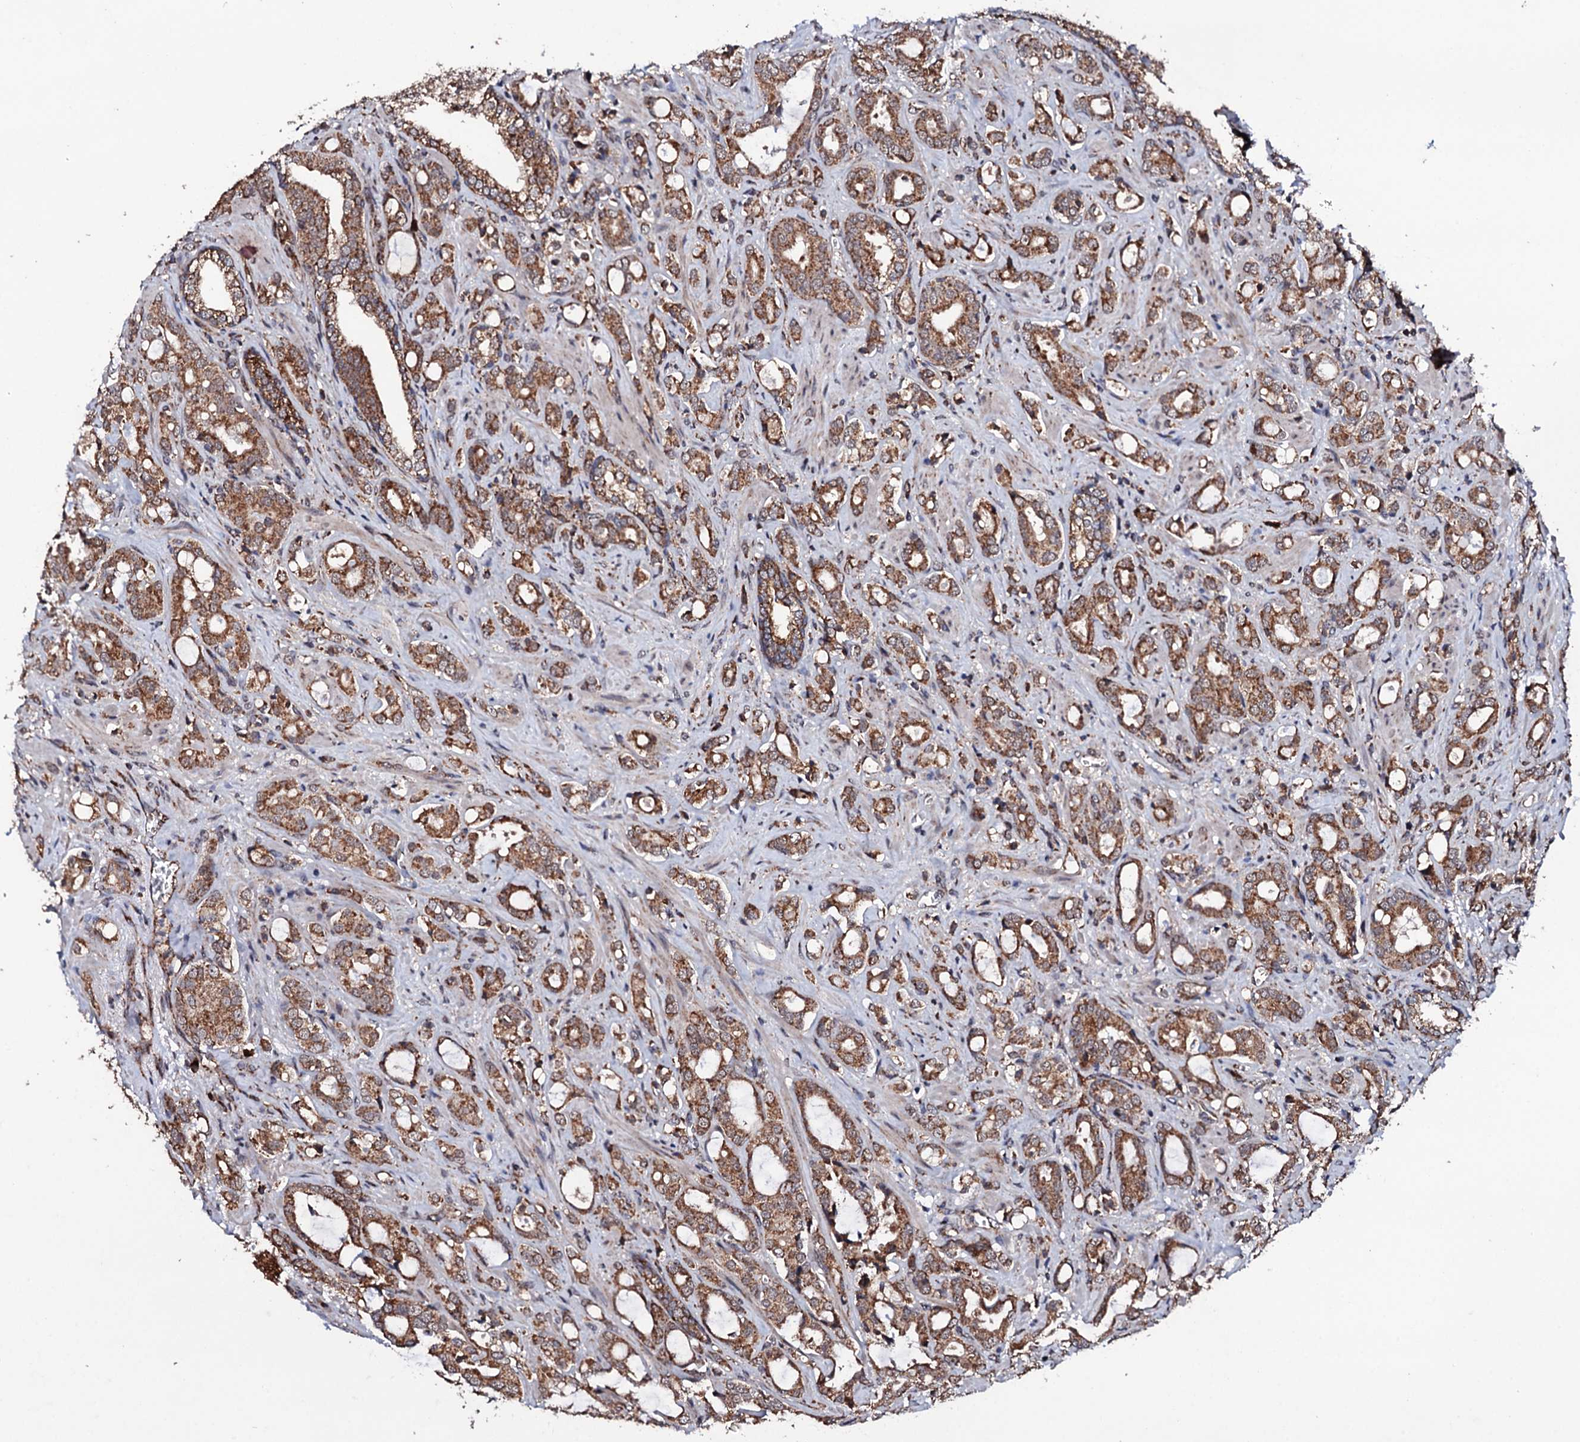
{"staining": {"intensity": "moderate", "quantity": ">75%", "location": "cytoplasmic/membranous"}, "tissue": "prostate cancer", "cell_type": "Tumor cells", "image_type": "cancer", "snomed": [{"axis": "morphology", "description": "Adenocarcinoma, High grade"}, {"axis": "topography", "description": "Prostate"}], "caption": "Immunohistochemical staining of prostate high-grade adenocarcinoma reveals moderate cytoplasmic/membranous protein staining in approximately >75% of tumor cells.", "gene": "MTIF3", "patient": {"sex": "male", "age": 72}}